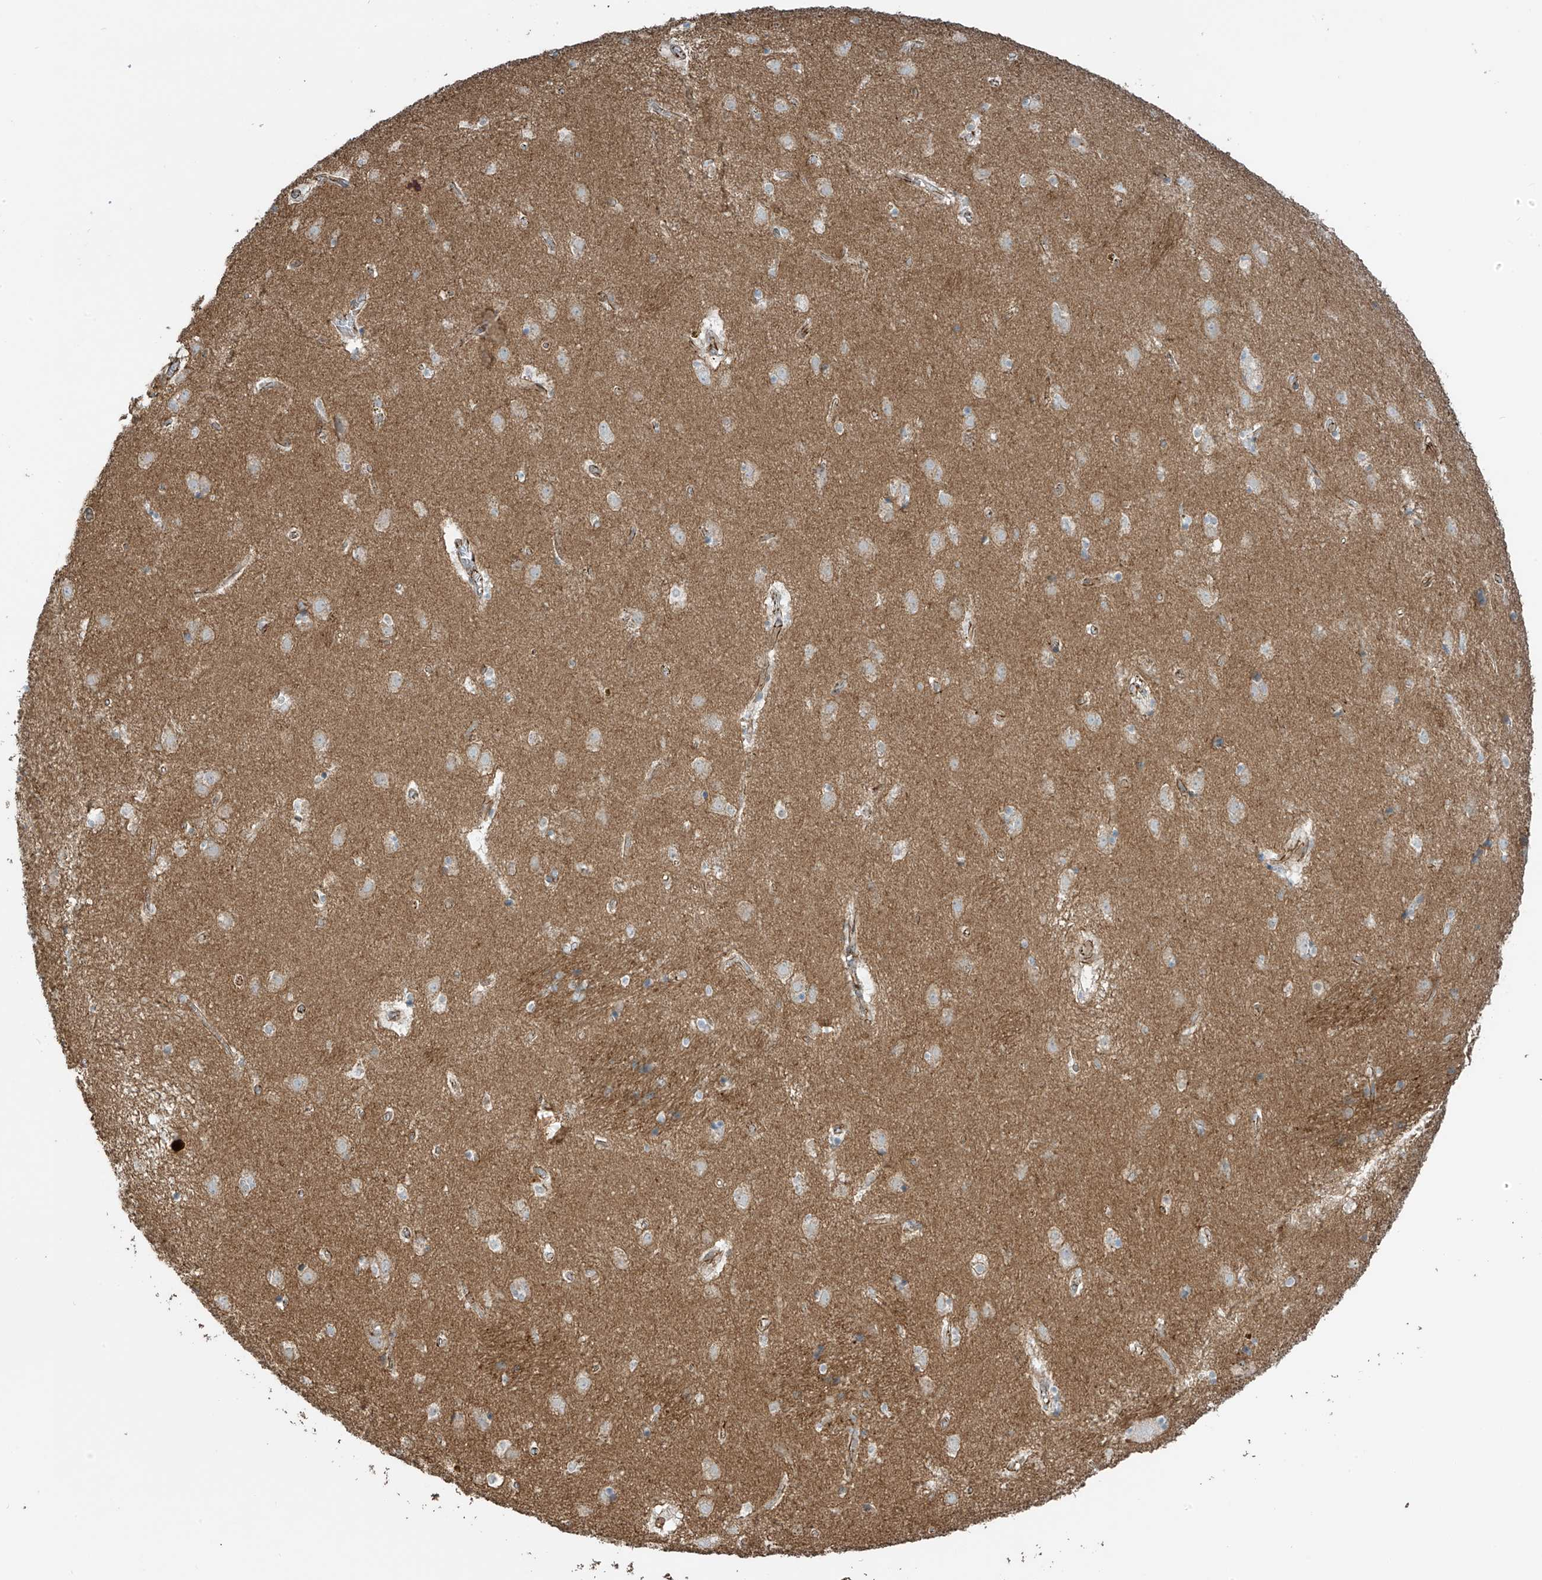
{"staining": {"intensity": "weak", "quantity": "25%-75%", "location": "cytoplasmic/membranous"}, "tissue": "caudate", "cell_type": "Glial cells", "image_type": "normal", "snomed": [{"axis": "morphology", "description": "Normal tissue, NOS"}, {"axis": "topography", "description": "Lateral ventricle wall"}], "caption": "Glial cells show low levels of weak cytoplasmic/membranous expression in approximately 25%-75% of cells in unremarkable human caudate.", "gene": "SLC9A2", "patient": {"sex": "male", "age": 70}}